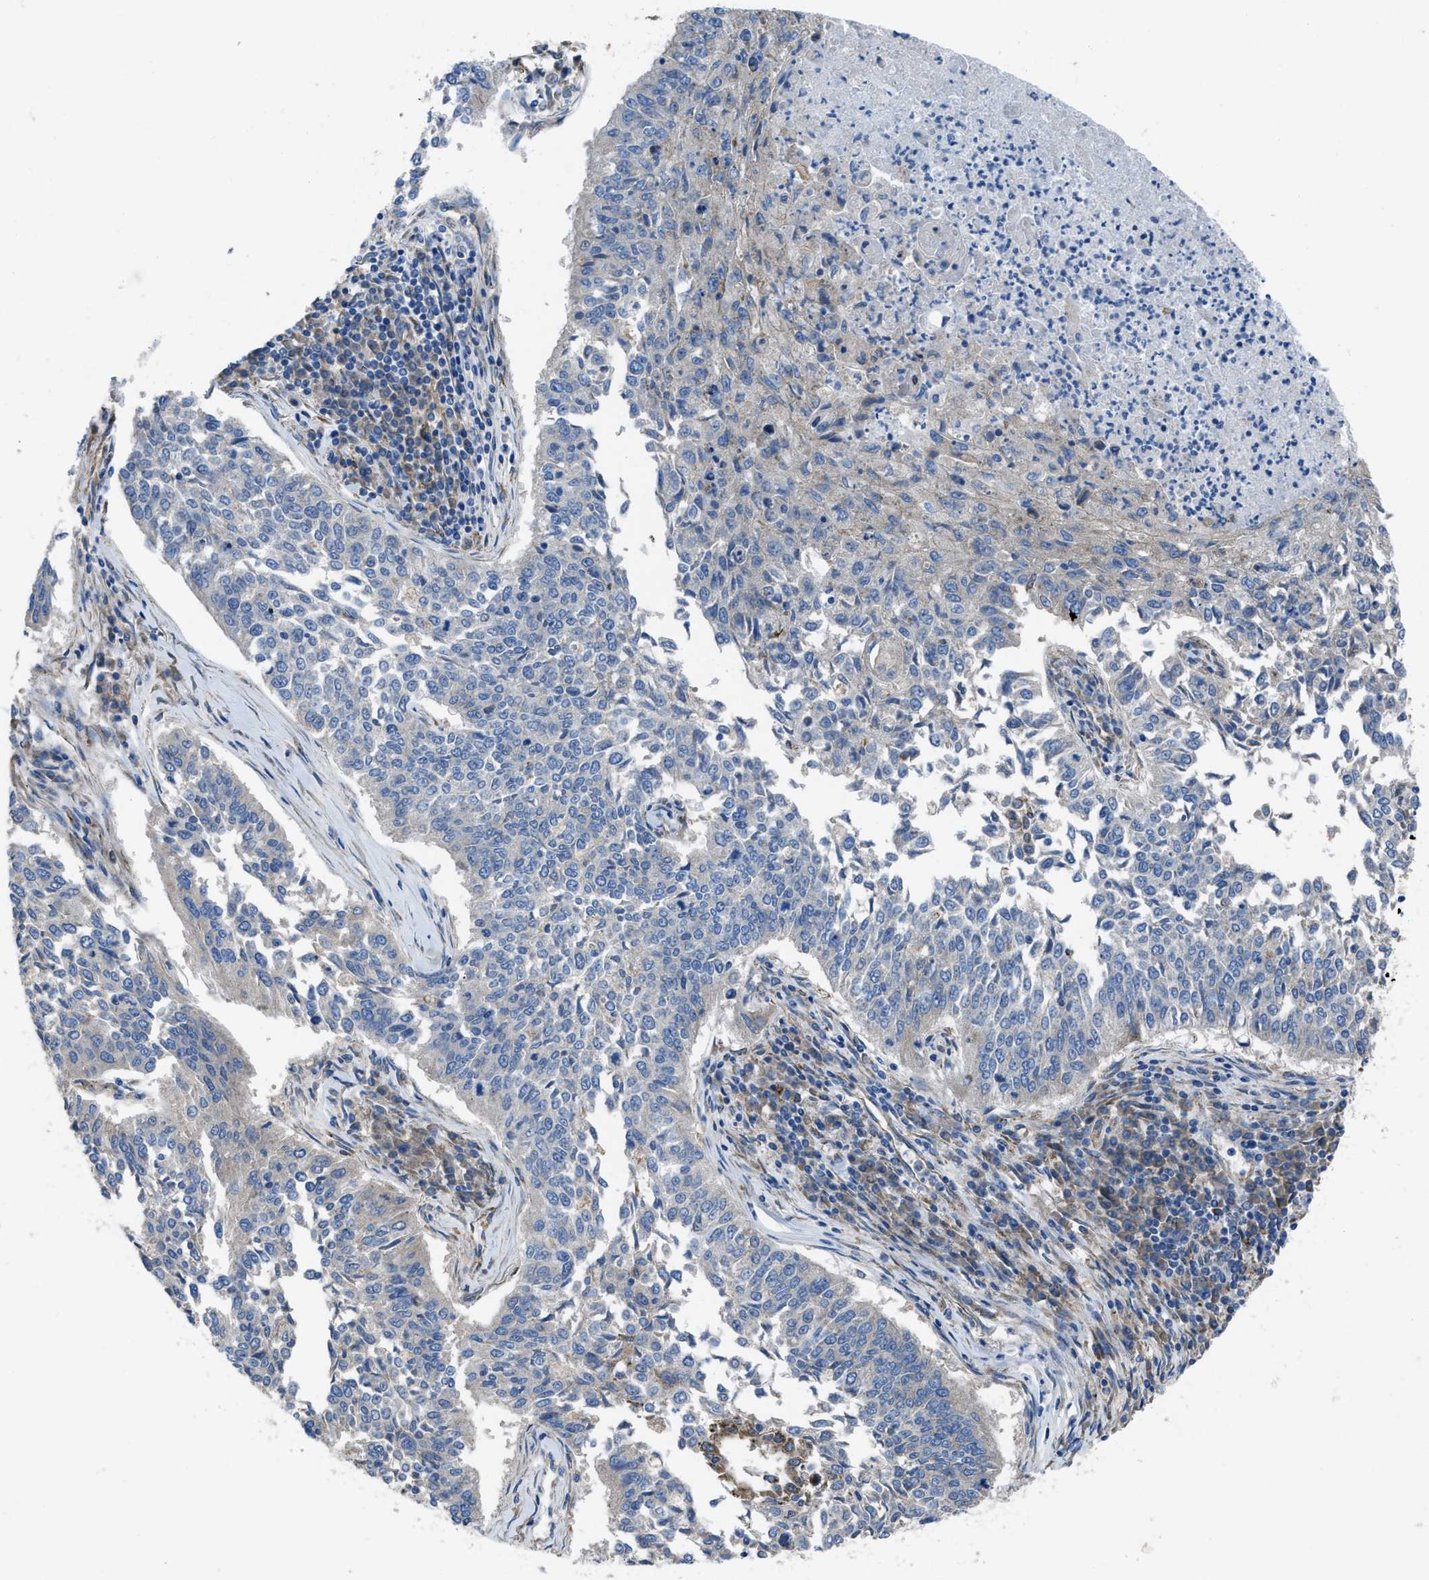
{"staining": {"intensity": "negative", "quantity": "none", "location": "none"}, "tissue": "lung cancer", "cell_type": "Tumor cells", "image_type": "cancer", "snomed": [{"axis": "morphology", "description": "Normal tissue, NOS"}, {"axis": "morphology", "description": "Squamous cell carcinoma, NOS"}, {"axis": "topography", "description": "Cartilage tissue"}, {"axis": "topography", "description": "Bronchus"}, {"axis": "topography", "description": "Lung"}], "caption": "Immunohistochemical staining of squamous cell carcinoma (lung) shows no significant staining in tumor cells. (DAB immunohistochemistry (IHC) visualized using brightfield microscopy, high magnification).", "gene": "DOLPP1", "patient": {"sex": "female", "age": 49}}